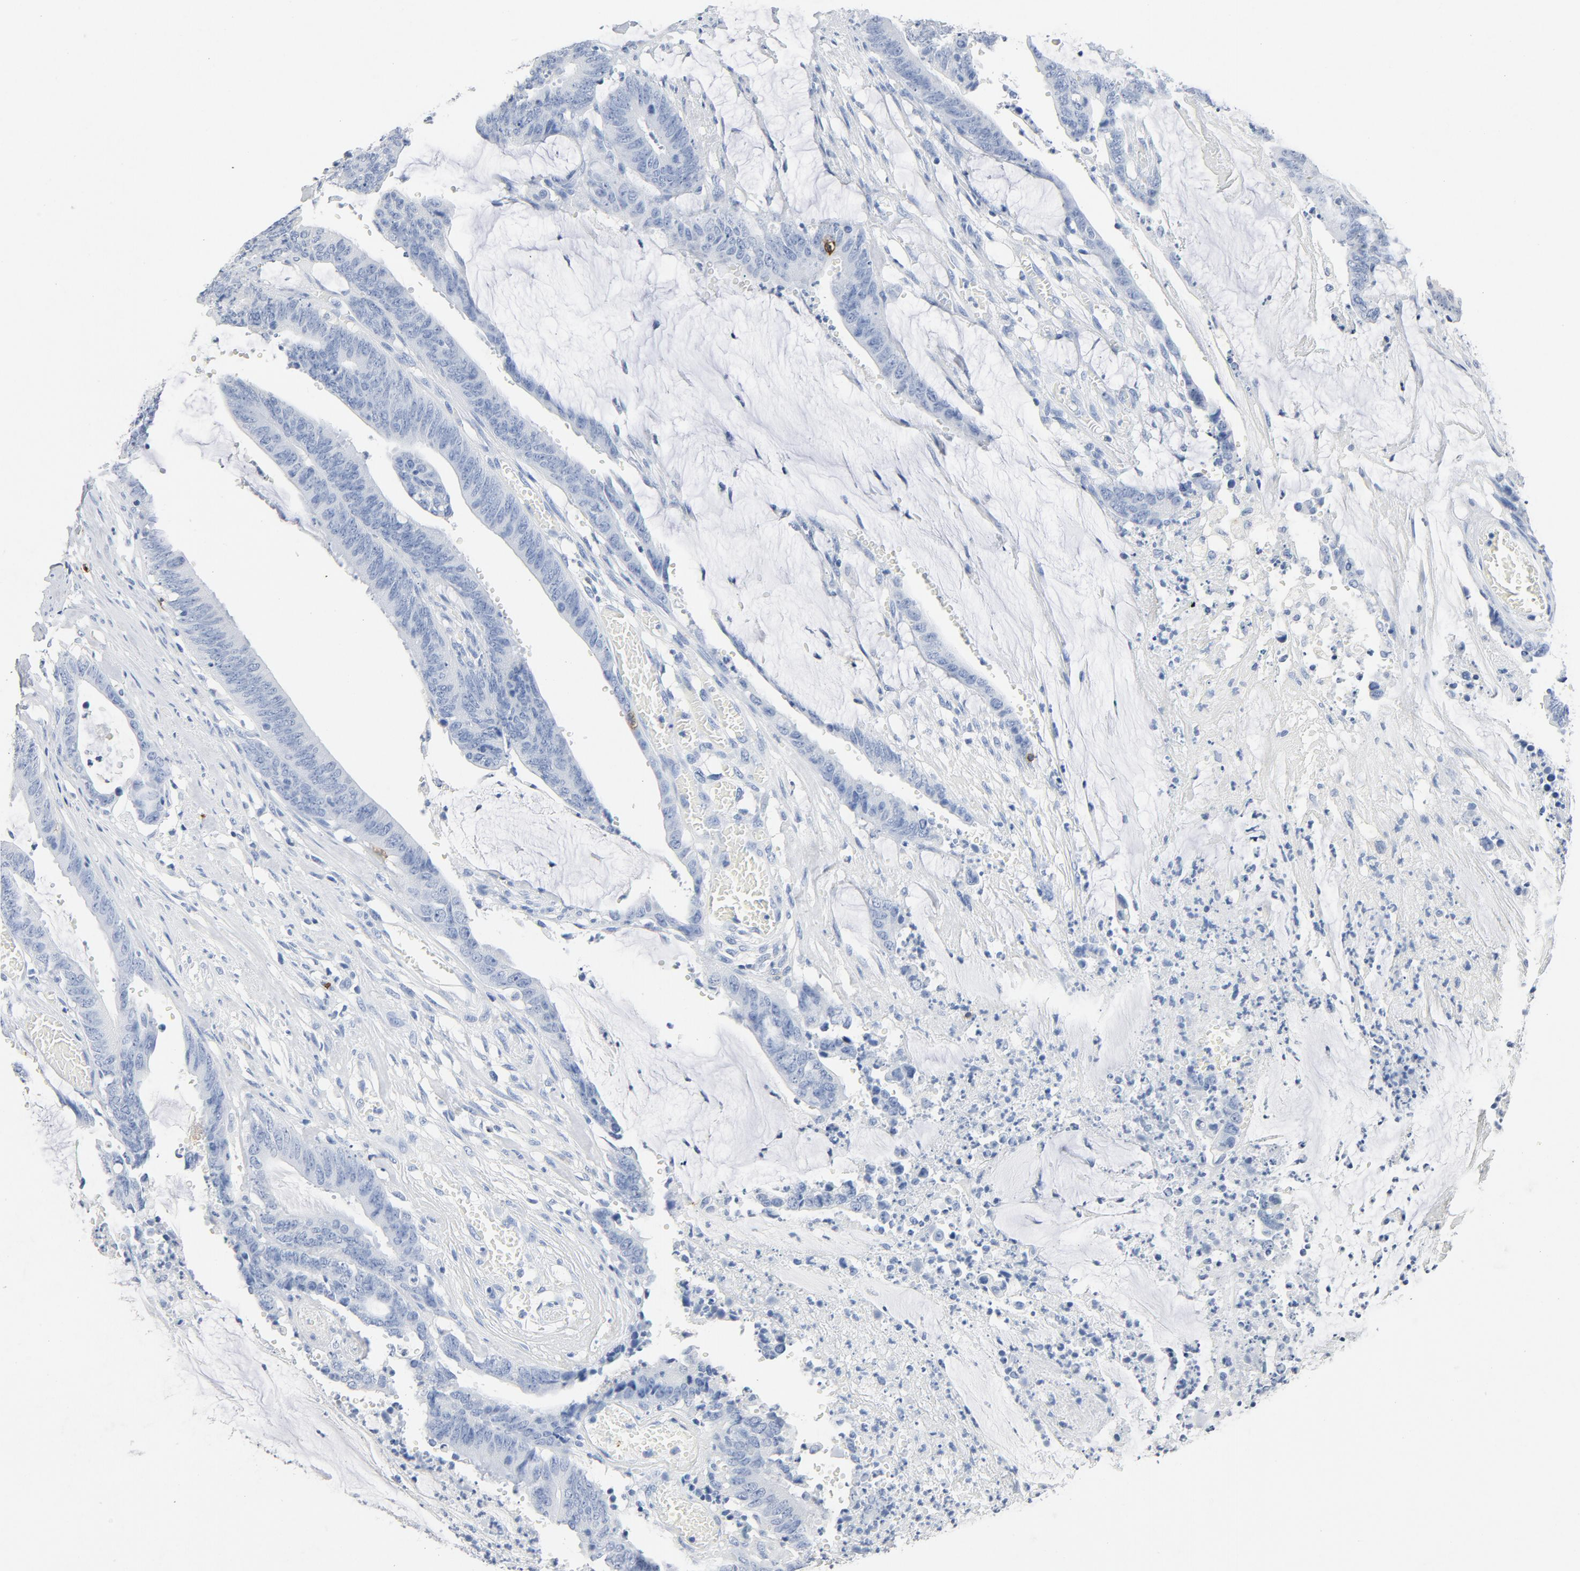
{"staining": {"intensity": "negative", "quantity": "none", "location": "none"}, "tissue": "colorectal cancer", "cell_type": "Tumor cells", "image_type": "cancer", "snomed": [{"axis": "morphology", "description": "Adenocarcinoma, NOS"}, {"axis": "topography", "description": "Rectum"}], "caption": "Immunohistochemical staining of human colorectal cancer (adenocarcinoma) displays no significant positivity in tumor cells. The staining is performed using DAB (3,3'-diaminobenzidine) brown chromogen with nuclei counter-stained in using hematoxylin.", "gene": "PTPRB", "patient": {"sex": "female", "age": 66}}